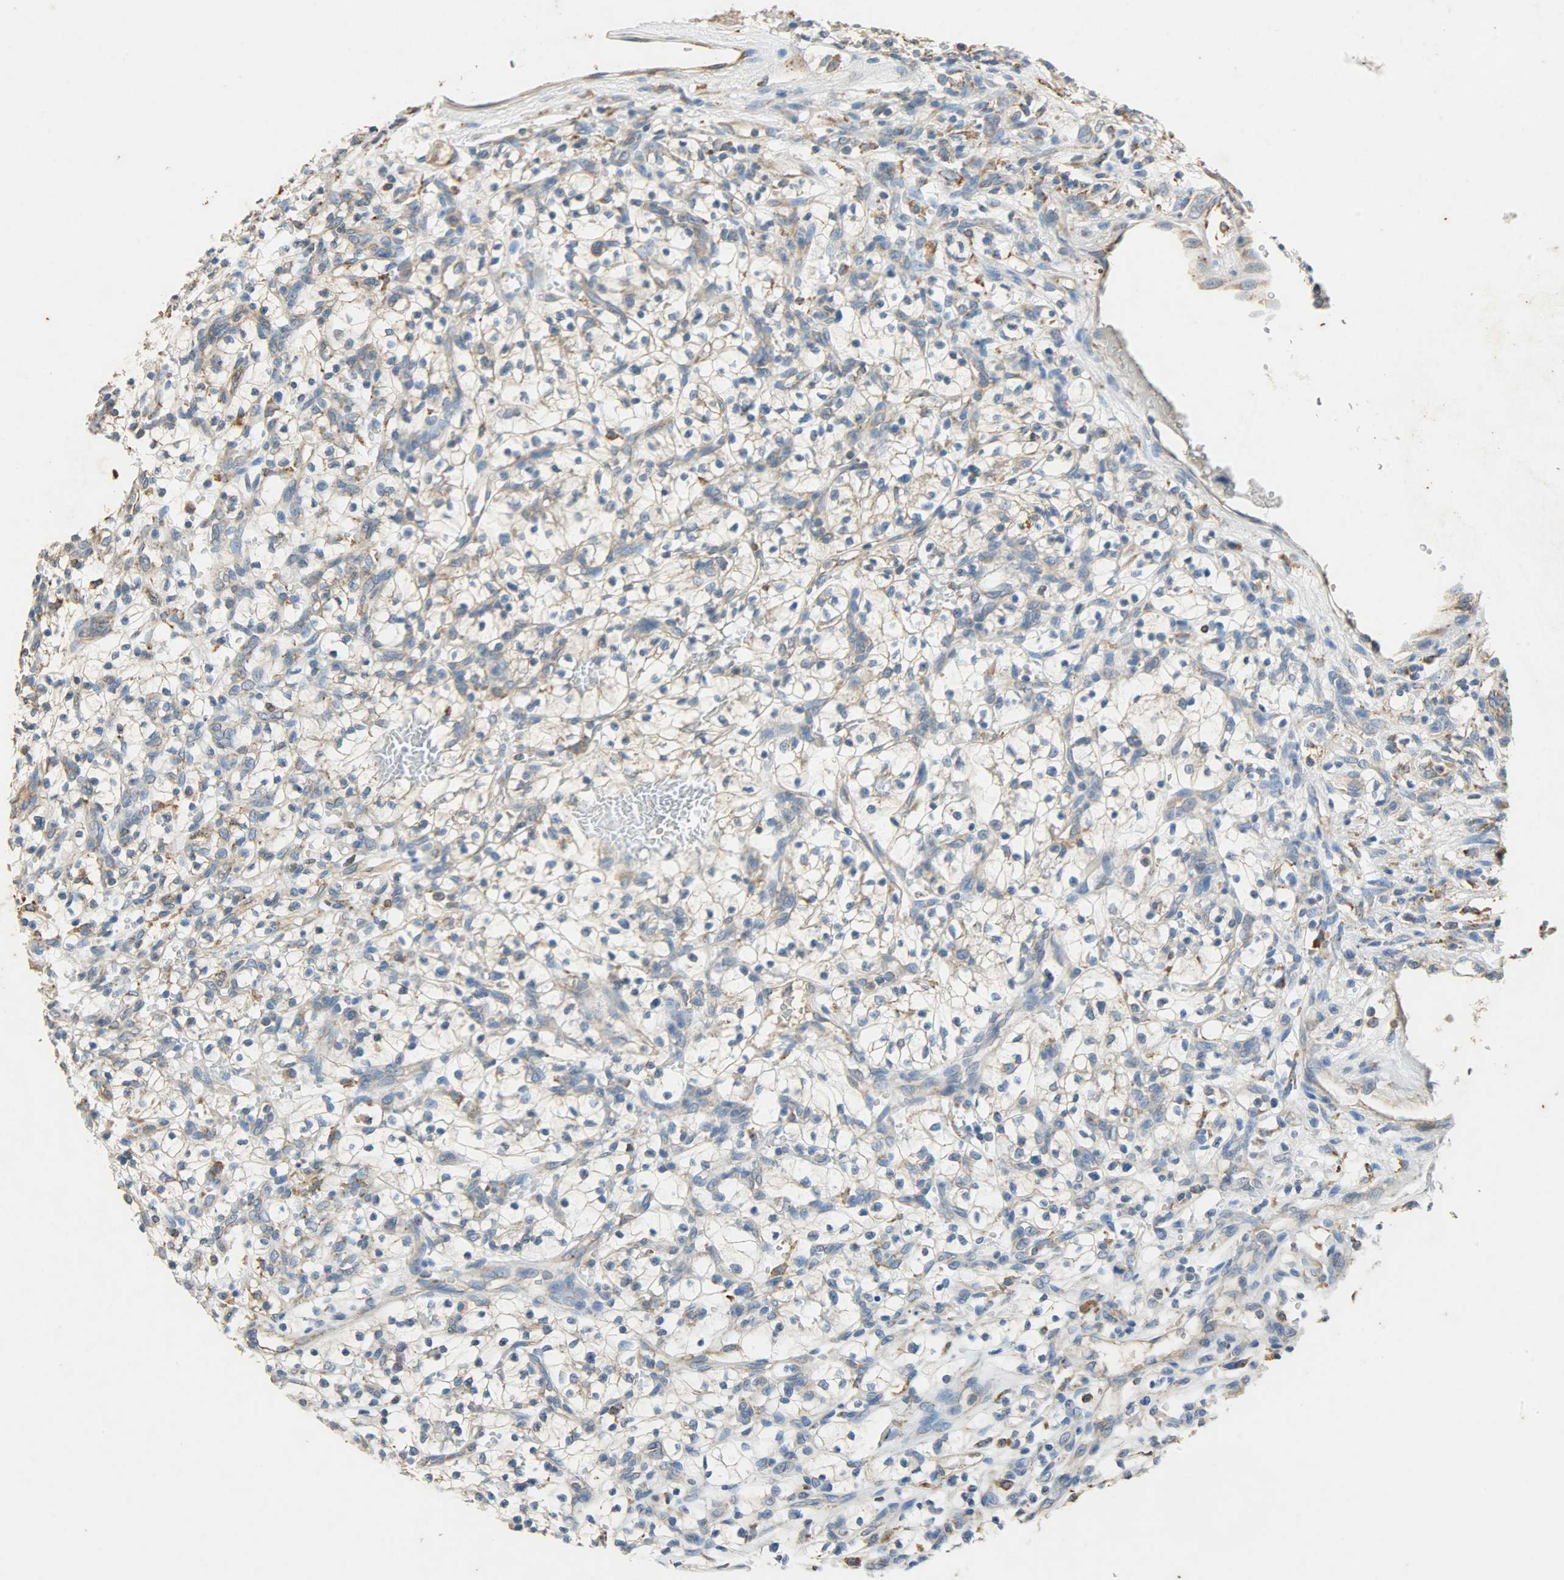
{"staining": {"intensity": "moderate", "quantity": "25%-75%", "location": "cytoplasmic/membranous"}, "tissue": "renal cancer", "cell_type": "Tumor cells", "image_type": "cancer", "snomed": [{"axis": "morphology", "description": "Adenocarcinoma, NOS"}, {"axis": "topography", "description": "Kidney"}], "caption": "Immunohistochemistry (IHC) of human renal adenocarcinoma exhibits medium levels of moderate cytoplasmic/membranous expression in approximately 25%-75% of tumor cells.", "gene": "HSPA5", "patient": {"sex": "female", "age": 57}}